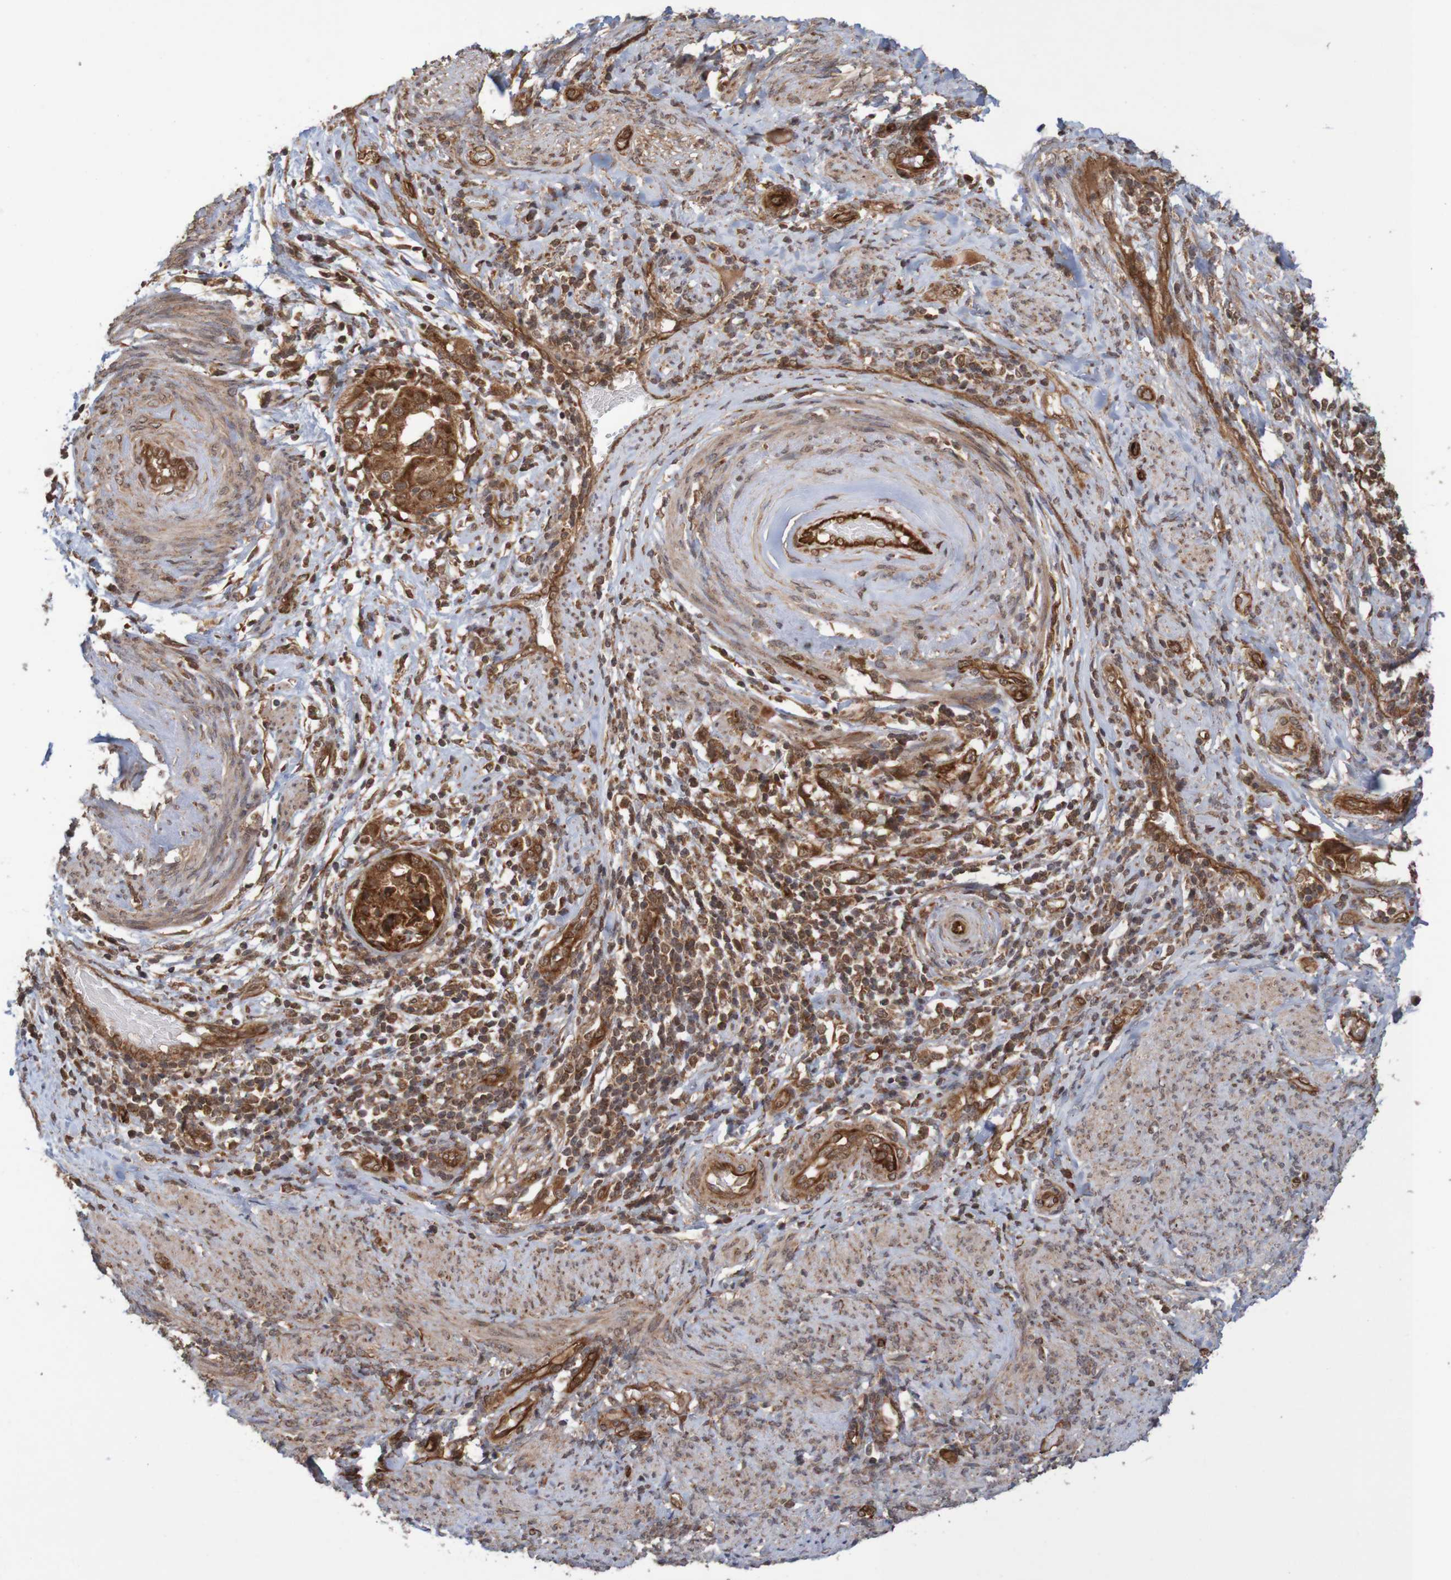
{"staining": {"intensity": "strong", "quantity": ">75%", "location": "cytoplasmic/membranous"}, "tissue": "endometrial cancer", "cell_type": "Tumor cells", "image_type": "cancer", "snomed": [{"axis": "morphology", "description": "Adenocarcinoma, NOS"}, {"axis": "topography", "description": "Endometrium"}], "caption": "IHC (DAB) staining of human endometrial cancer (adenocarcinoma) exhibits strong cytoplasmic/membranous protein positivity in approximately >75% of tumor cells.", "gene": "MRPL52", "patient": {"sex": "female", "age": 85}}